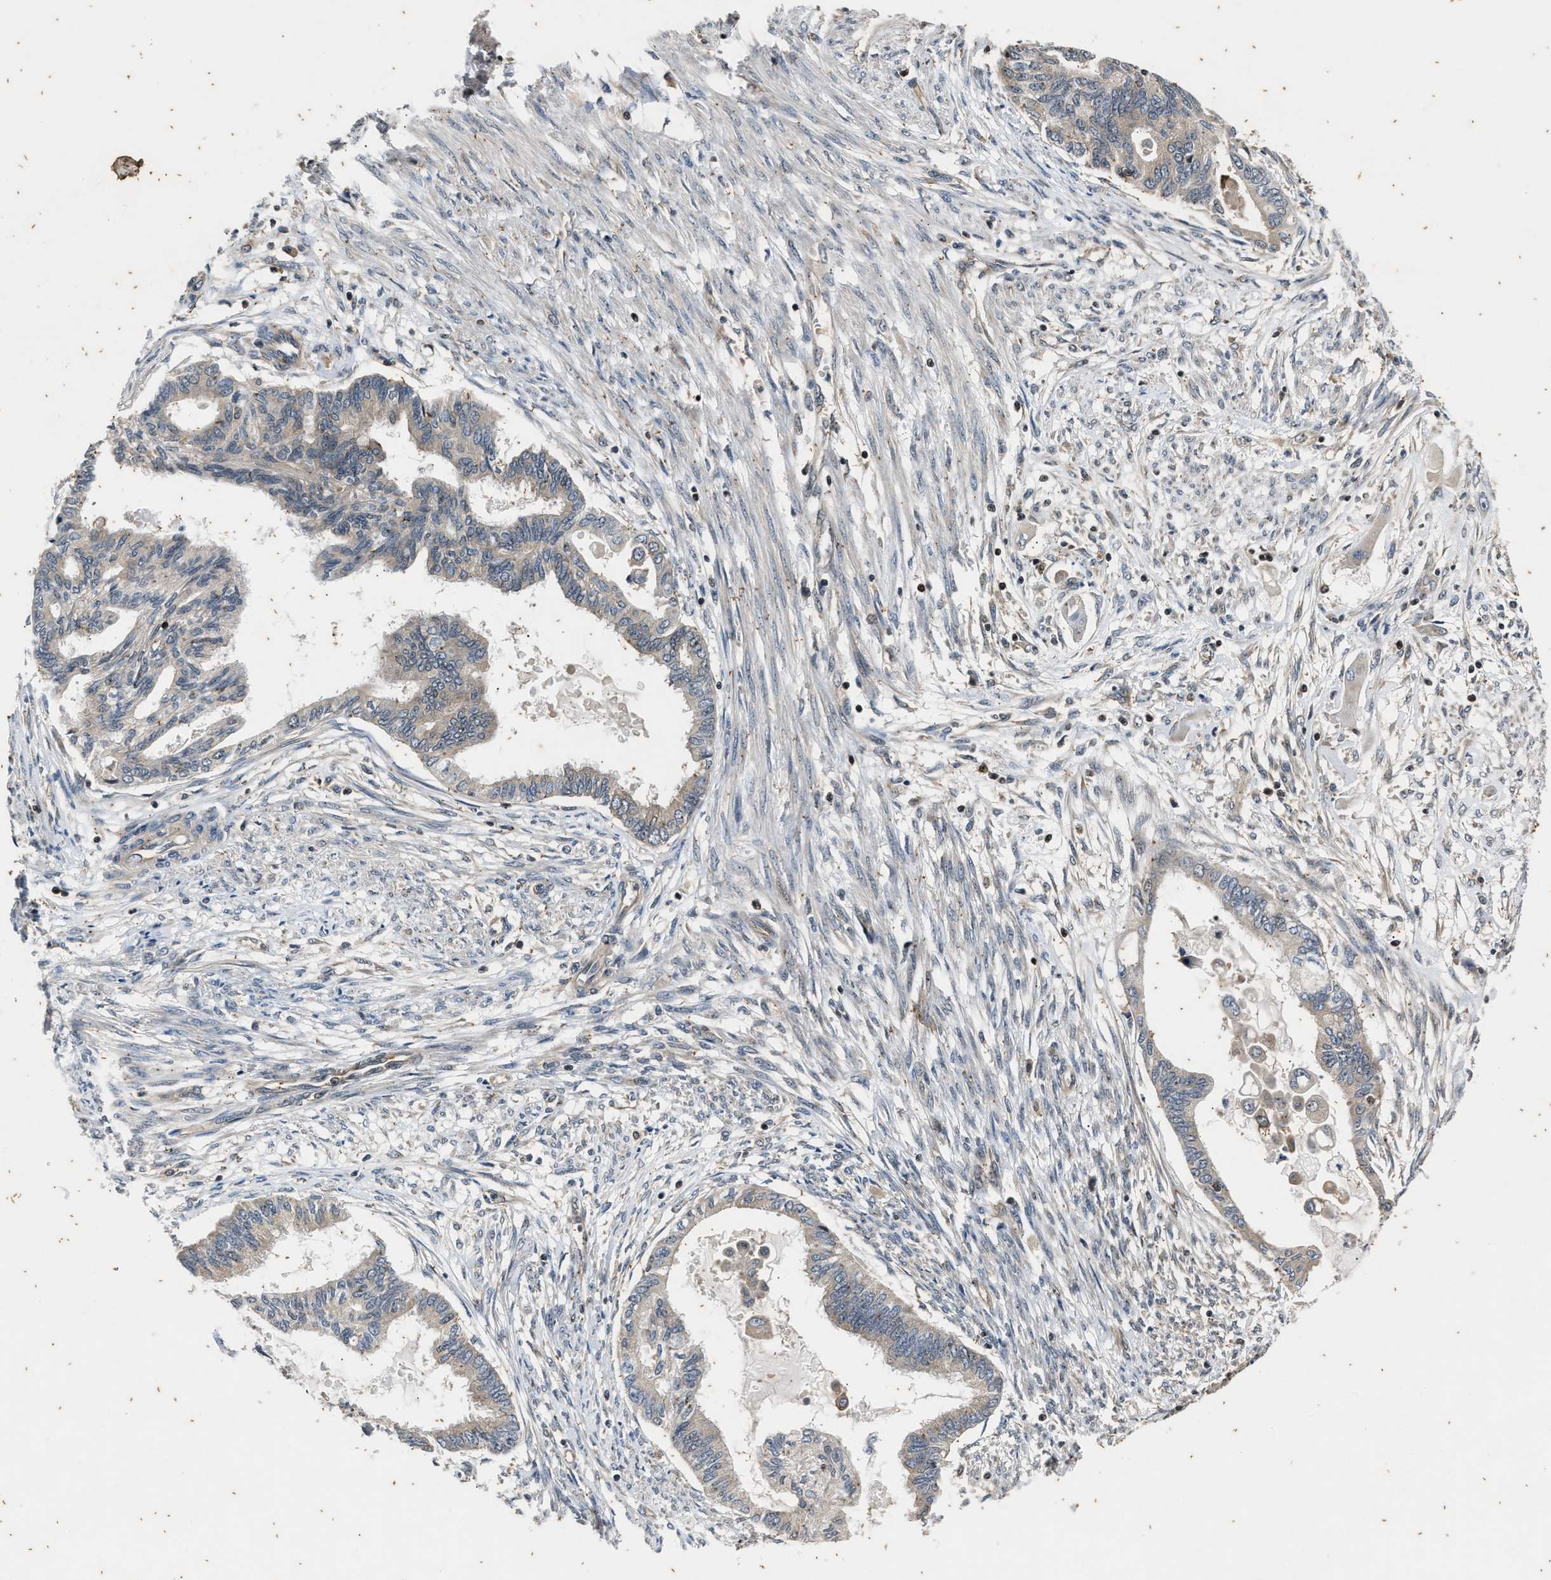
{"staining": {"intensity": "negative", "quantity": "none", "location": "none"}, "tissue": "cervical cancer", "cell_type": "Tumor cells", "image_type": "cancer", "snomed": [{"axis": "morphology", "description": "Normal tissue, NOS"}, {"axis": "morphology", "description": "Adenocarcinoma, NOS"}, {"axis": "topography", "description": "Cervix"}, {"axis": "topography", "description": "Endometrium"}], "caption": "Immunohistochemical staining of adenocarcinoma (cervical) exhibits no significant expression in tumor cells.", "gene": "PTPN7", "patient": {"sex": "female", "age": 86}}